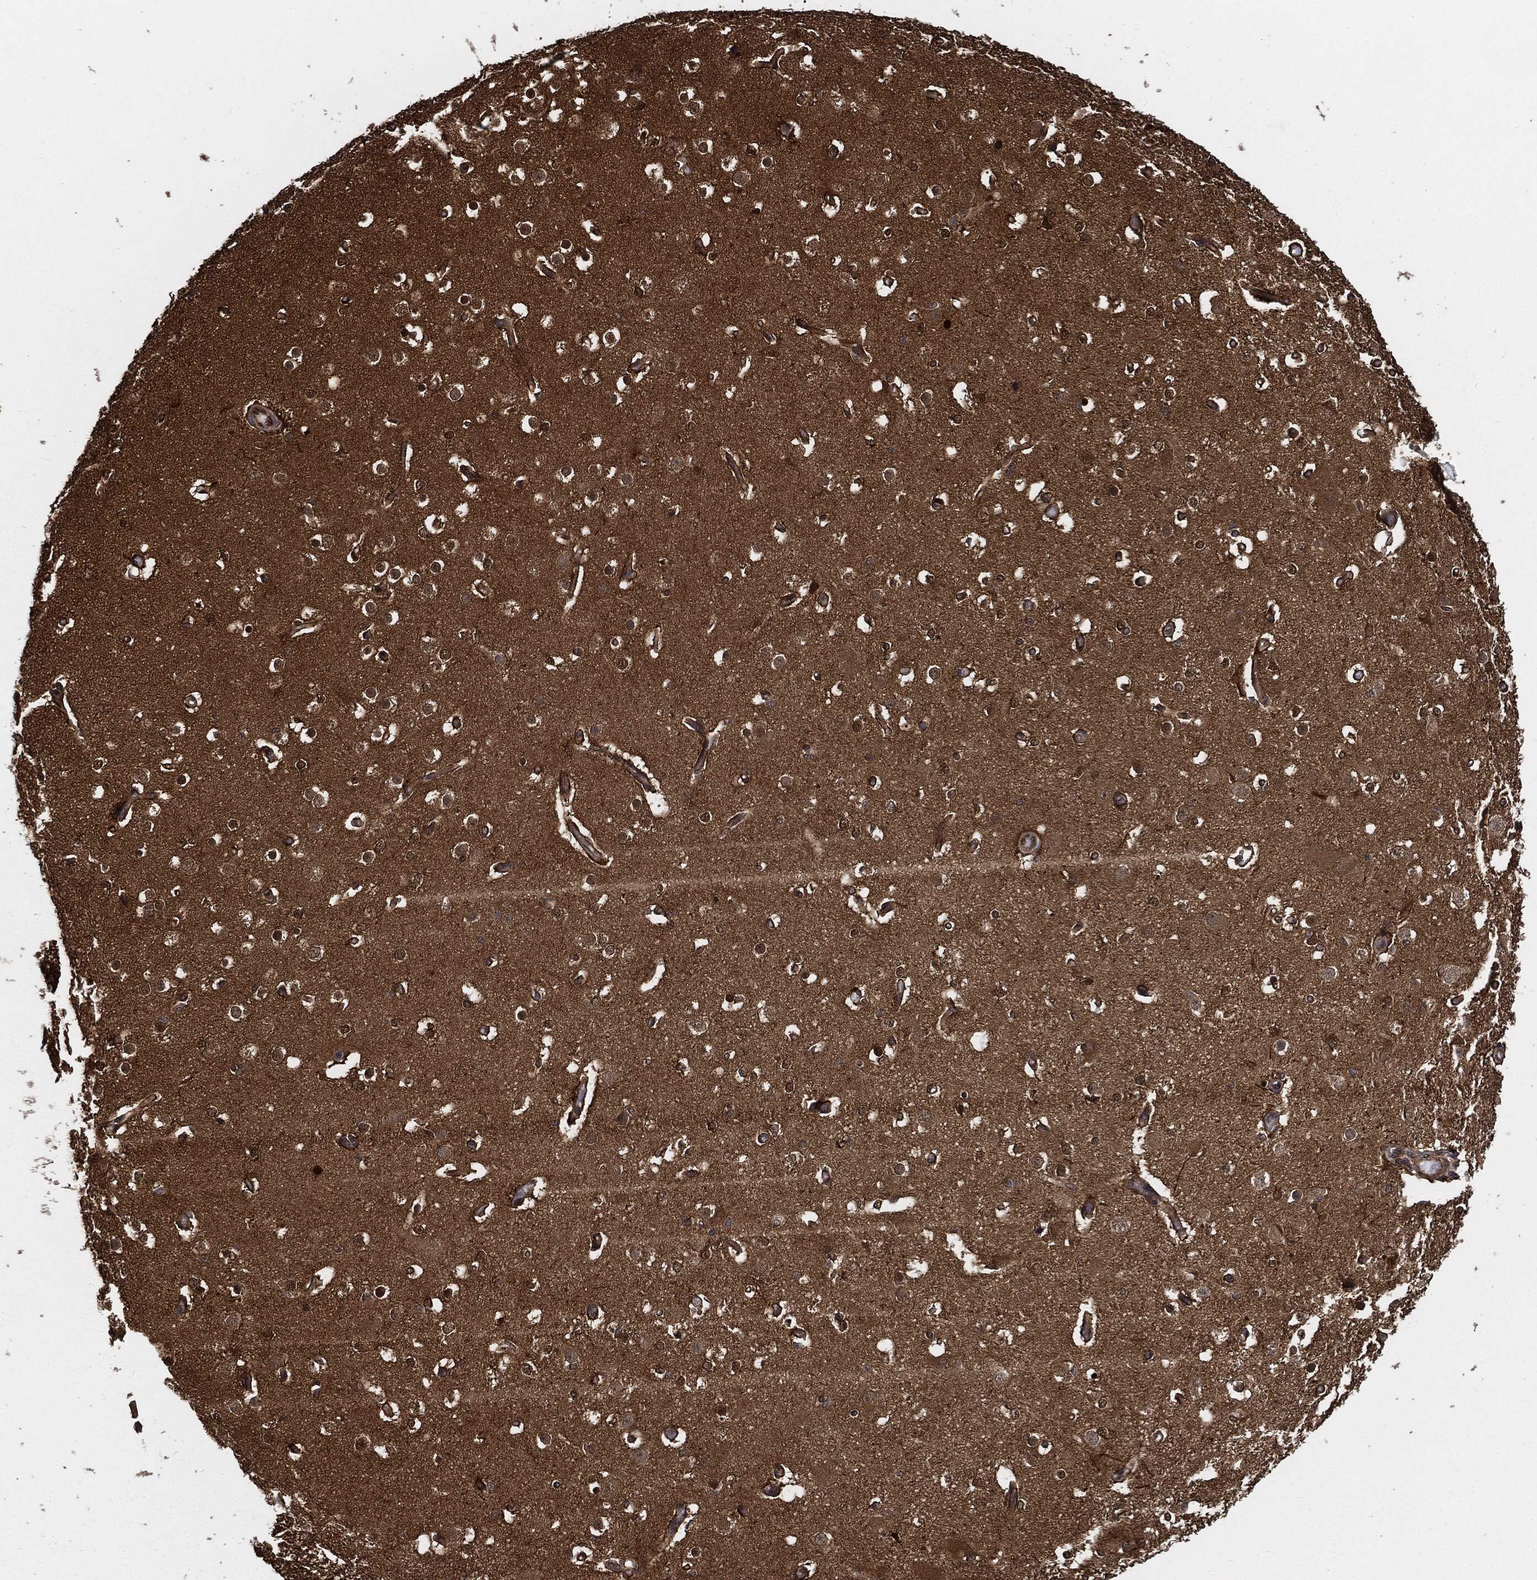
{"staining": {"intensity": "negative", "quantity": "none", "location": "none"}, "tissue": "cerebral cortex", "cell_type": "Endothelial cells", "image_type": "normal", "snomed": [{"axis": "morphology", "description": "Normal tissue, NOS"}, {"axis": "morphology", "description": "Inflammation, NOS"}, {"axis": "topography", "description": "Cerebral cortex"}], "caption": "DAB immunohistochemical staining of normal human cerebral cortex reveals no significant staining in endothelial cells. (DAB (3,3'-diaminobenzidine) IHC, high magnification).", "gene": "PRDX2", "patient": {"sex": "male", "age": 6}}